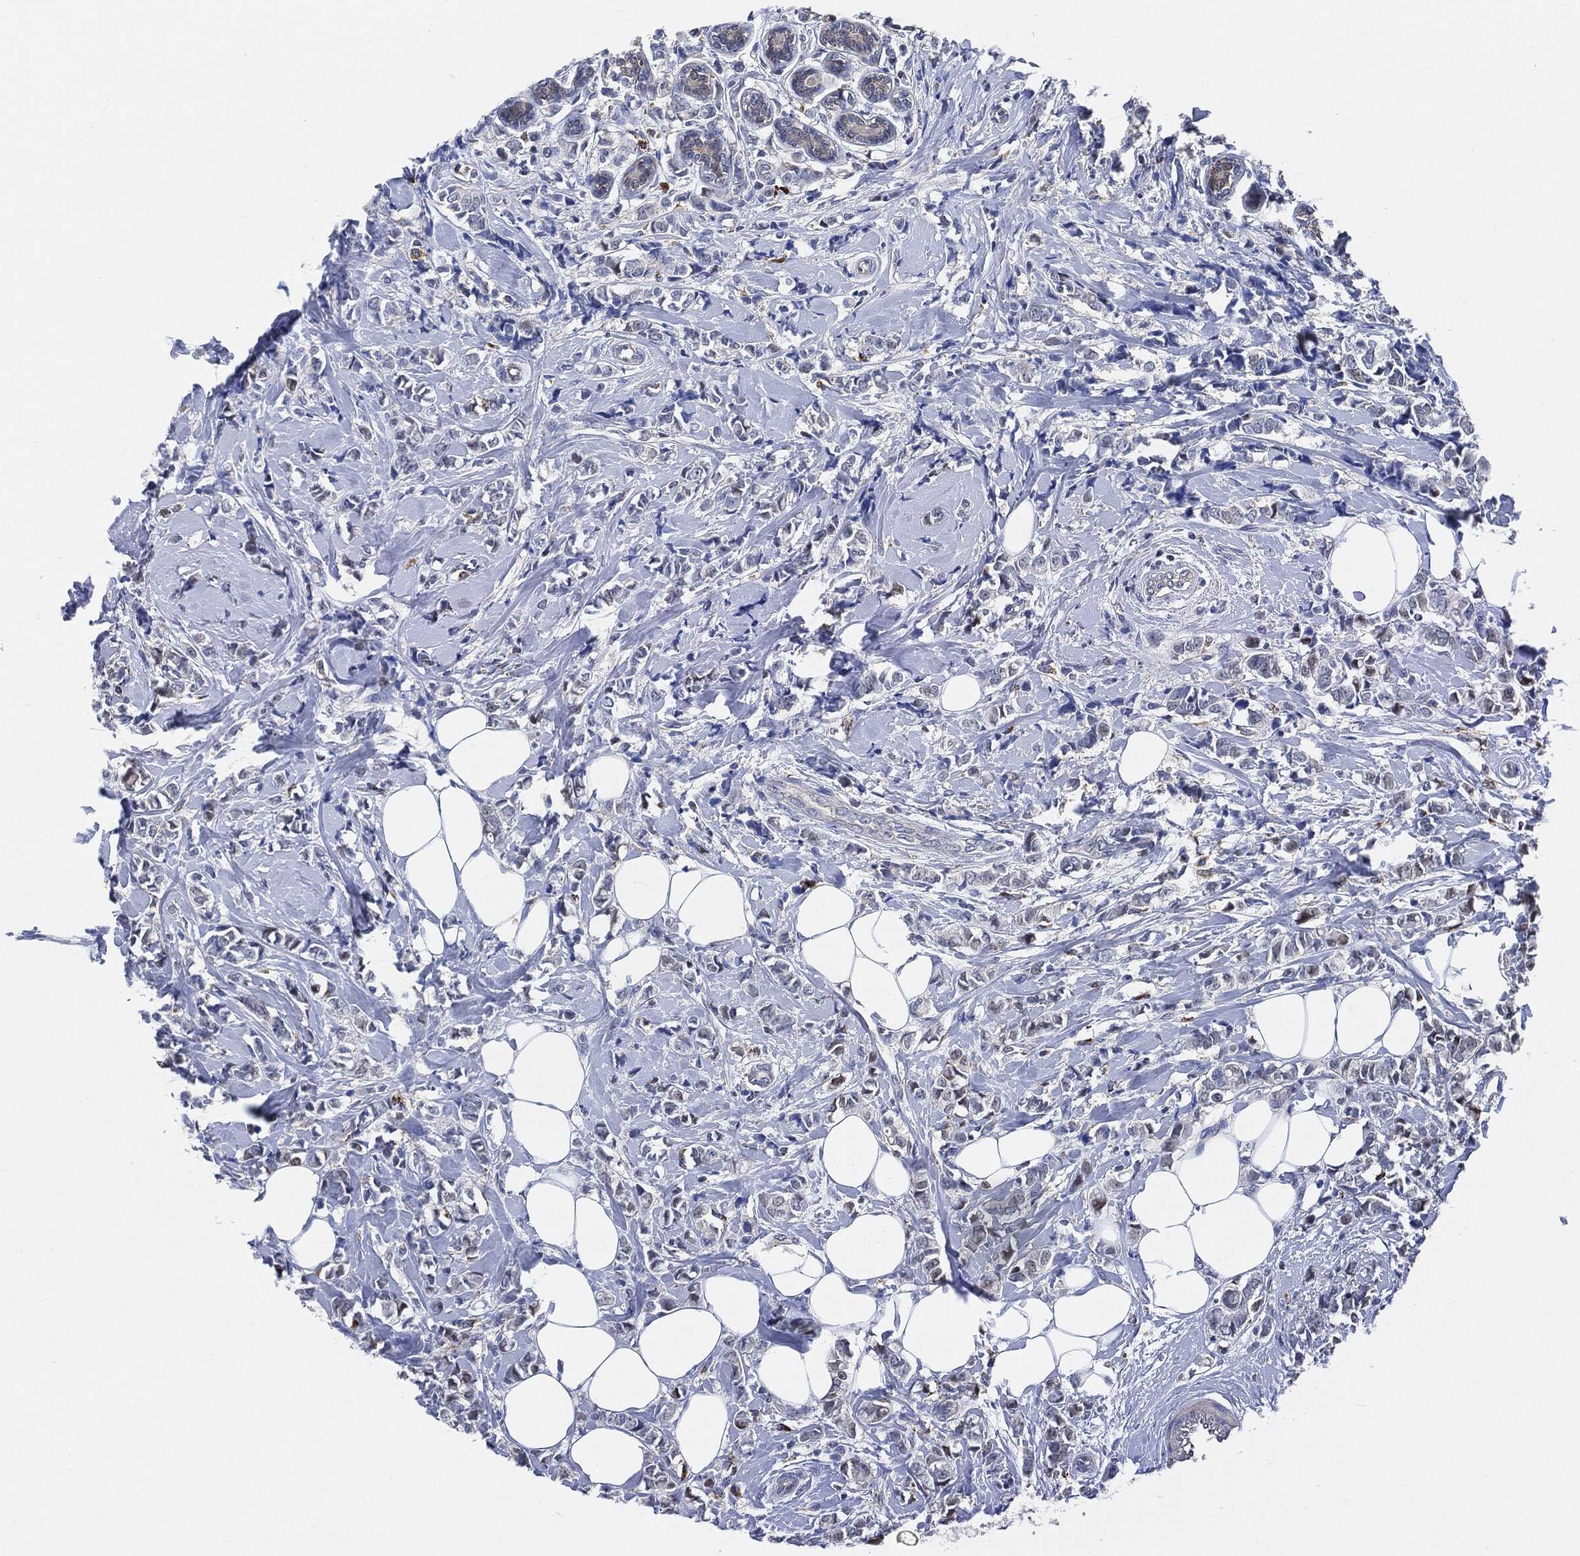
{"staining": {"intensity": "negative", "quantity": "none", "location": "none"}, "tissue": "breast cancer", "cell_type": "Tumor cells", "image_type": "cancer", "snomed": [{"axis": "morphology", "description": "Normal tissue, NOS"}, {"axis": "morphology", "description": "Duct carcinoma"}, {"axis": "topography", "description": "Breast"}], "caption": "Tumor cells show no significant expression in infiltrating ductal carcinoma (breast).", "gene": "VSIG4", "patient": {"sex": "female", "age": 44}}